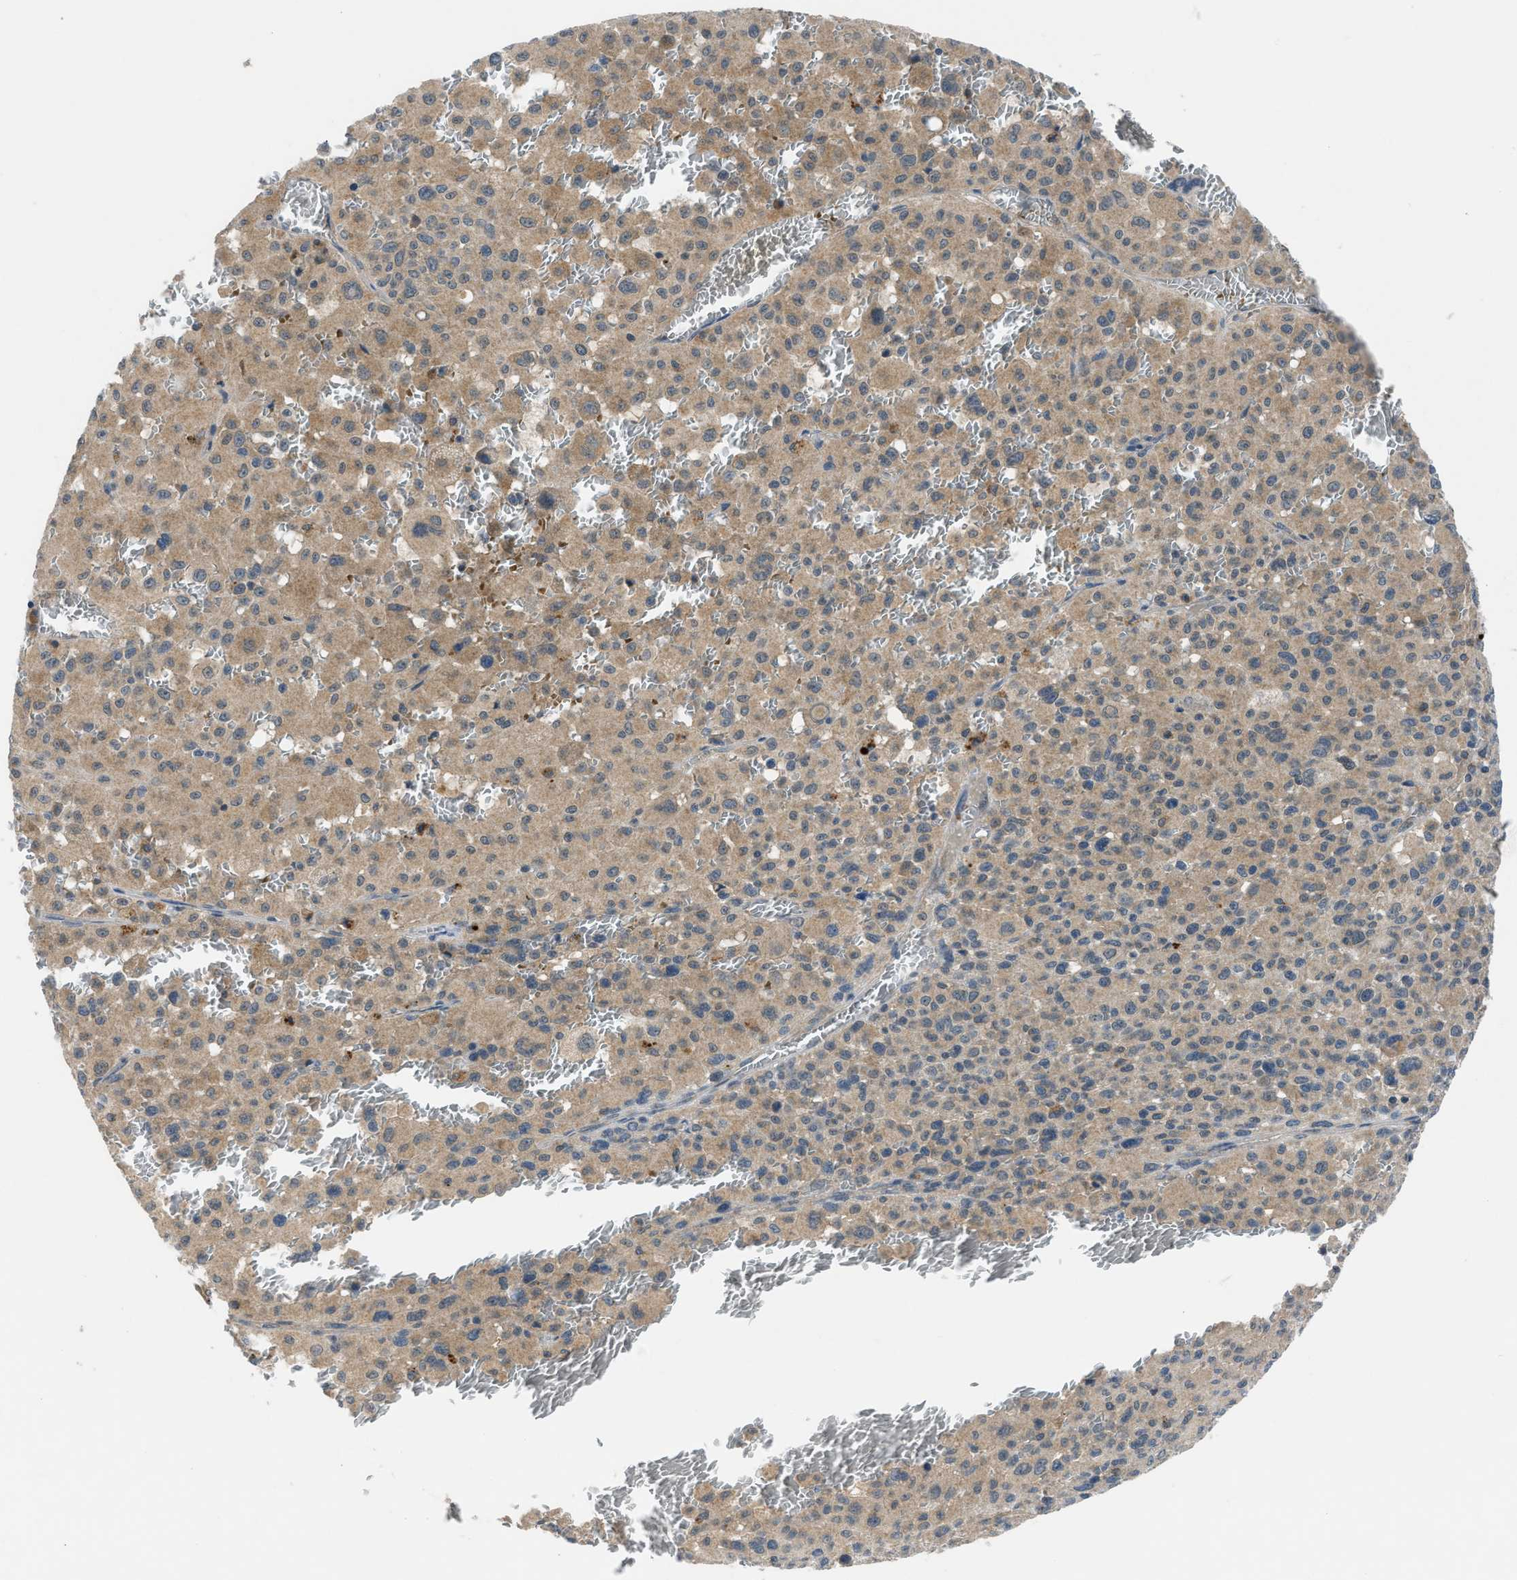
{"staining": {"intensity": "moderate", "quantity": ">75%", "location": "cytoplasmic/membranous"}, "tissue": "melanoma", "cell_type": "Tumor cells", "image_type": "cancer", "snomed": [{"axis": "morphology", "description": "Malignant melanoma, Metastatic site"}, {"axis": "topography", "description": "Skin"}], "caption": "Immunohistochemical staining of human malignant melanoma (metastatic site) displays medium levels of moderate cytoplasmic/membranous protein staining in approximately >75% of tumor cells.", "gene": "PDE7A", "patient": {"sex": "female", "age": 74}}